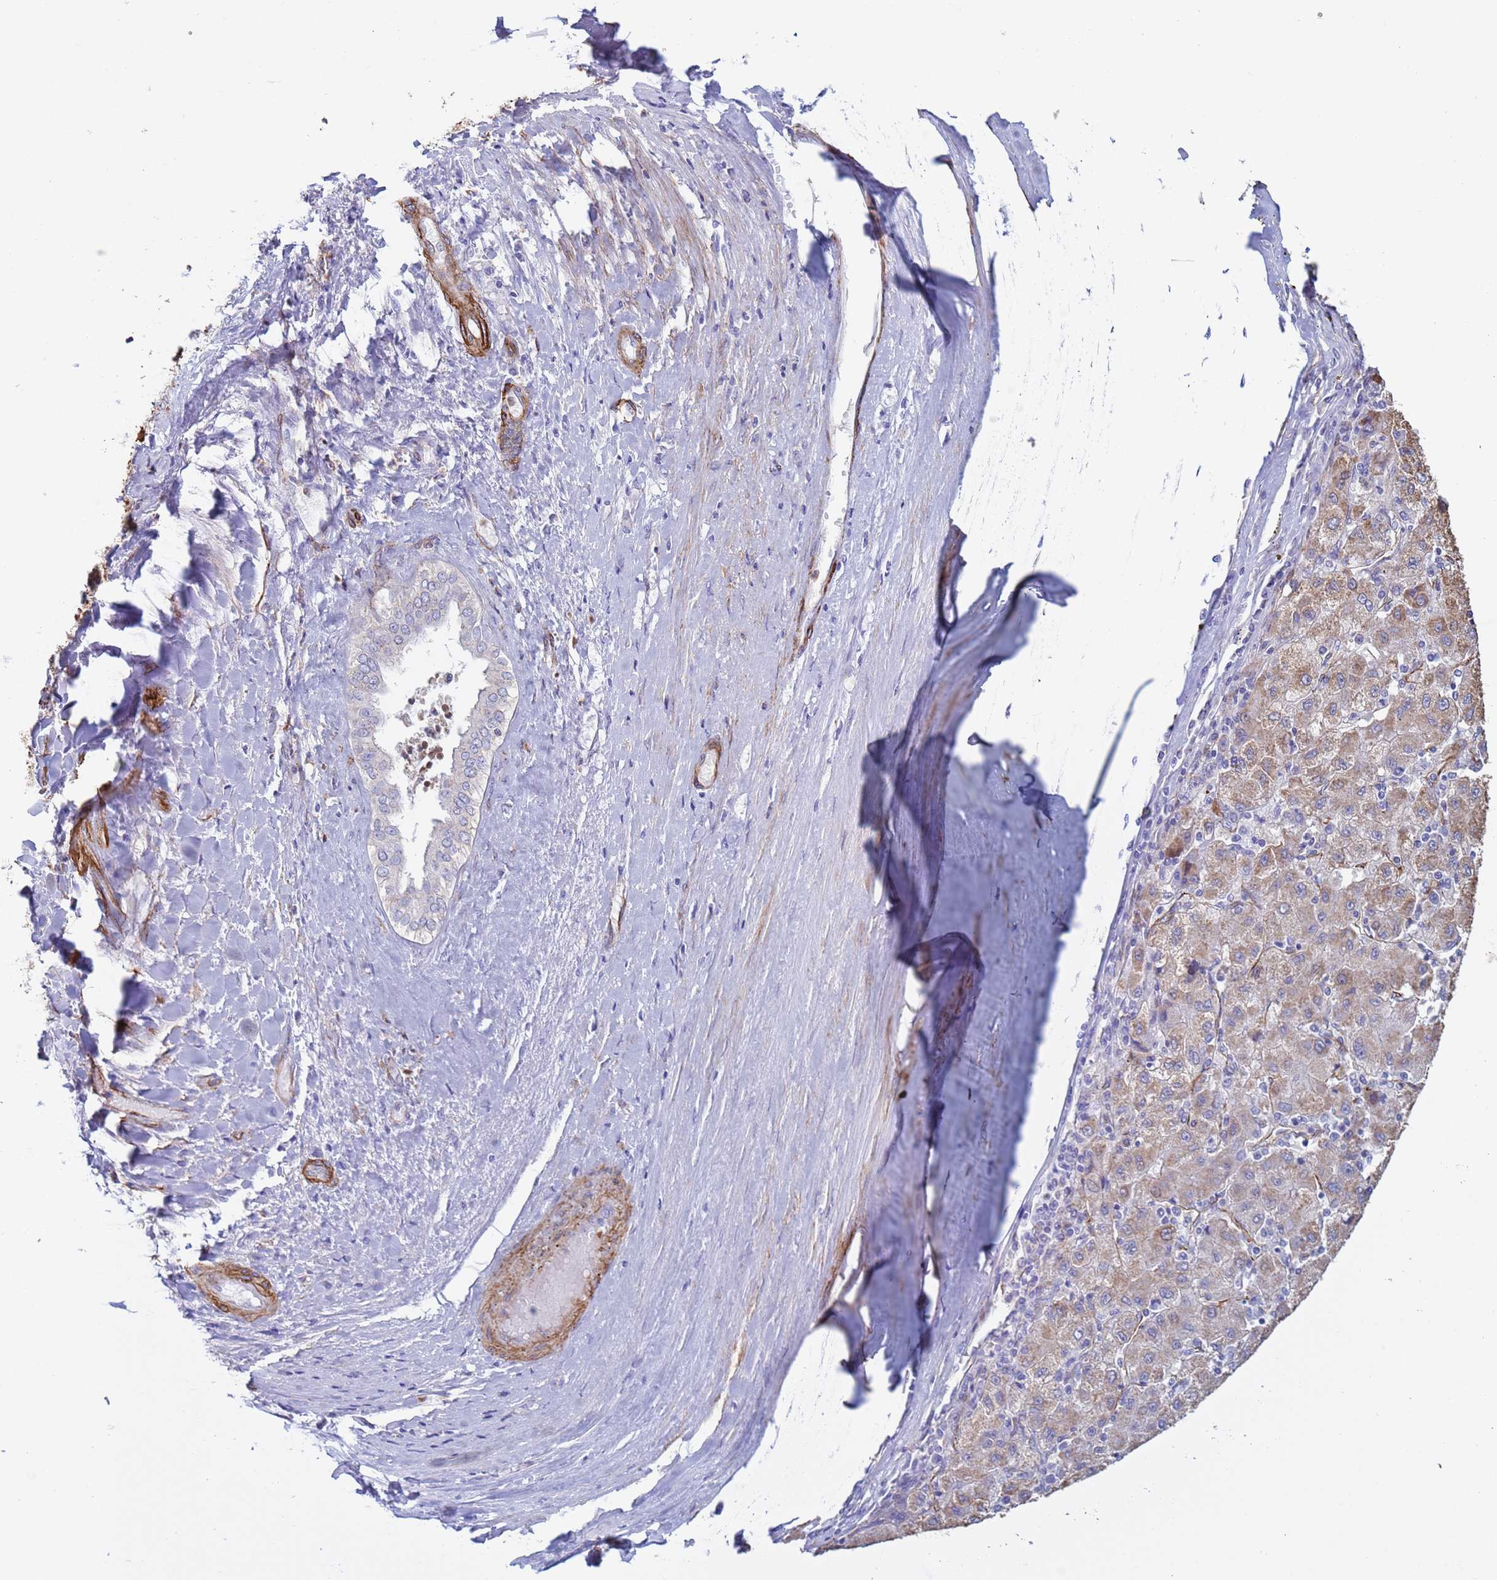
{"staining": {"intensity": "weak", "quantity": "25%-75%", "location": "cytoplasmic/membranous"}, "tissue": "liver cancer", "cell_type": "Tumor cells", "image_type": "cancer", "snomed": [{"axis": "morphology", "description": "Carcinoma, Hepatocellular, NOS"}, {"axis": "topography", "description": "Liver"}], "caption": "IHC photomicrograph of neoplastic tissue: human liver cancer (hepatocellular carcinoma) stained using immunohistochemistry (IHC) shows low levels of weak protein expression localized specifically in the cytoplasmic/membranous of tumor cells, appearing as a cytoplasmic/membranous brown color.", "gene": "GASK1A", "patient": {"sex": "male", "age": 72}}